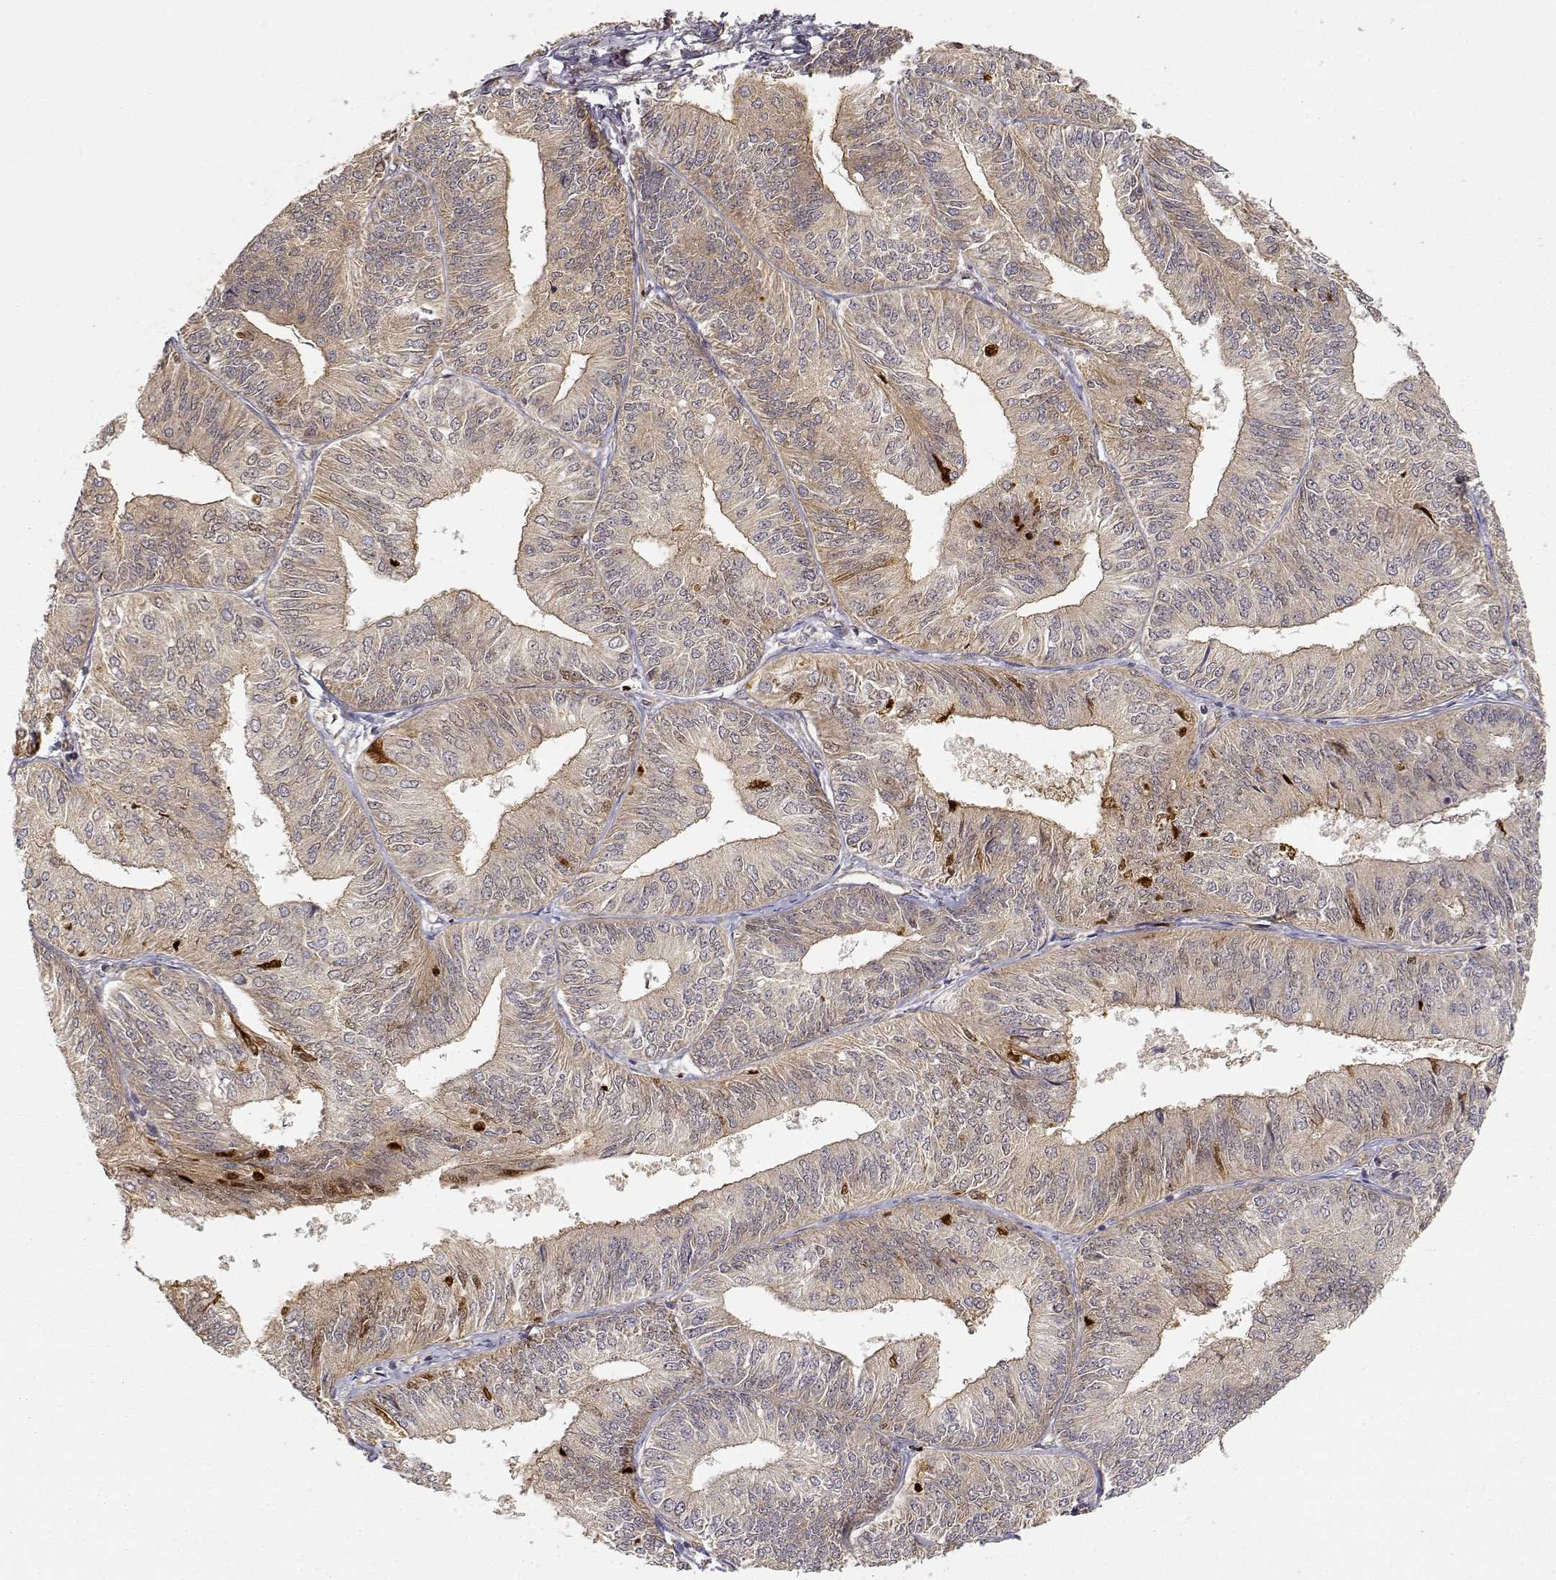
{"staining": {"intensity": "weak", "quantity": ">75%", "location": "cytoplasmic/membranous"}, "tissue": "endometrial cancer", "cell_type": "Tumor cells", "image_type": "cancer", "snomed": [{"axis": "morphology", "description": "Adenocarcinoma, NOS"}, {"axis": "topography", "description": "Endometrium"}], "caption": "Adenocarcinoma (endometrial) tissue displays weak cytoplasmic/membranous expression in about >75% of tumor cells, visualized by immunohistochemistry.", "gene": "CDK5RAP2", "patient": {"sex": "female", "age": 58}}